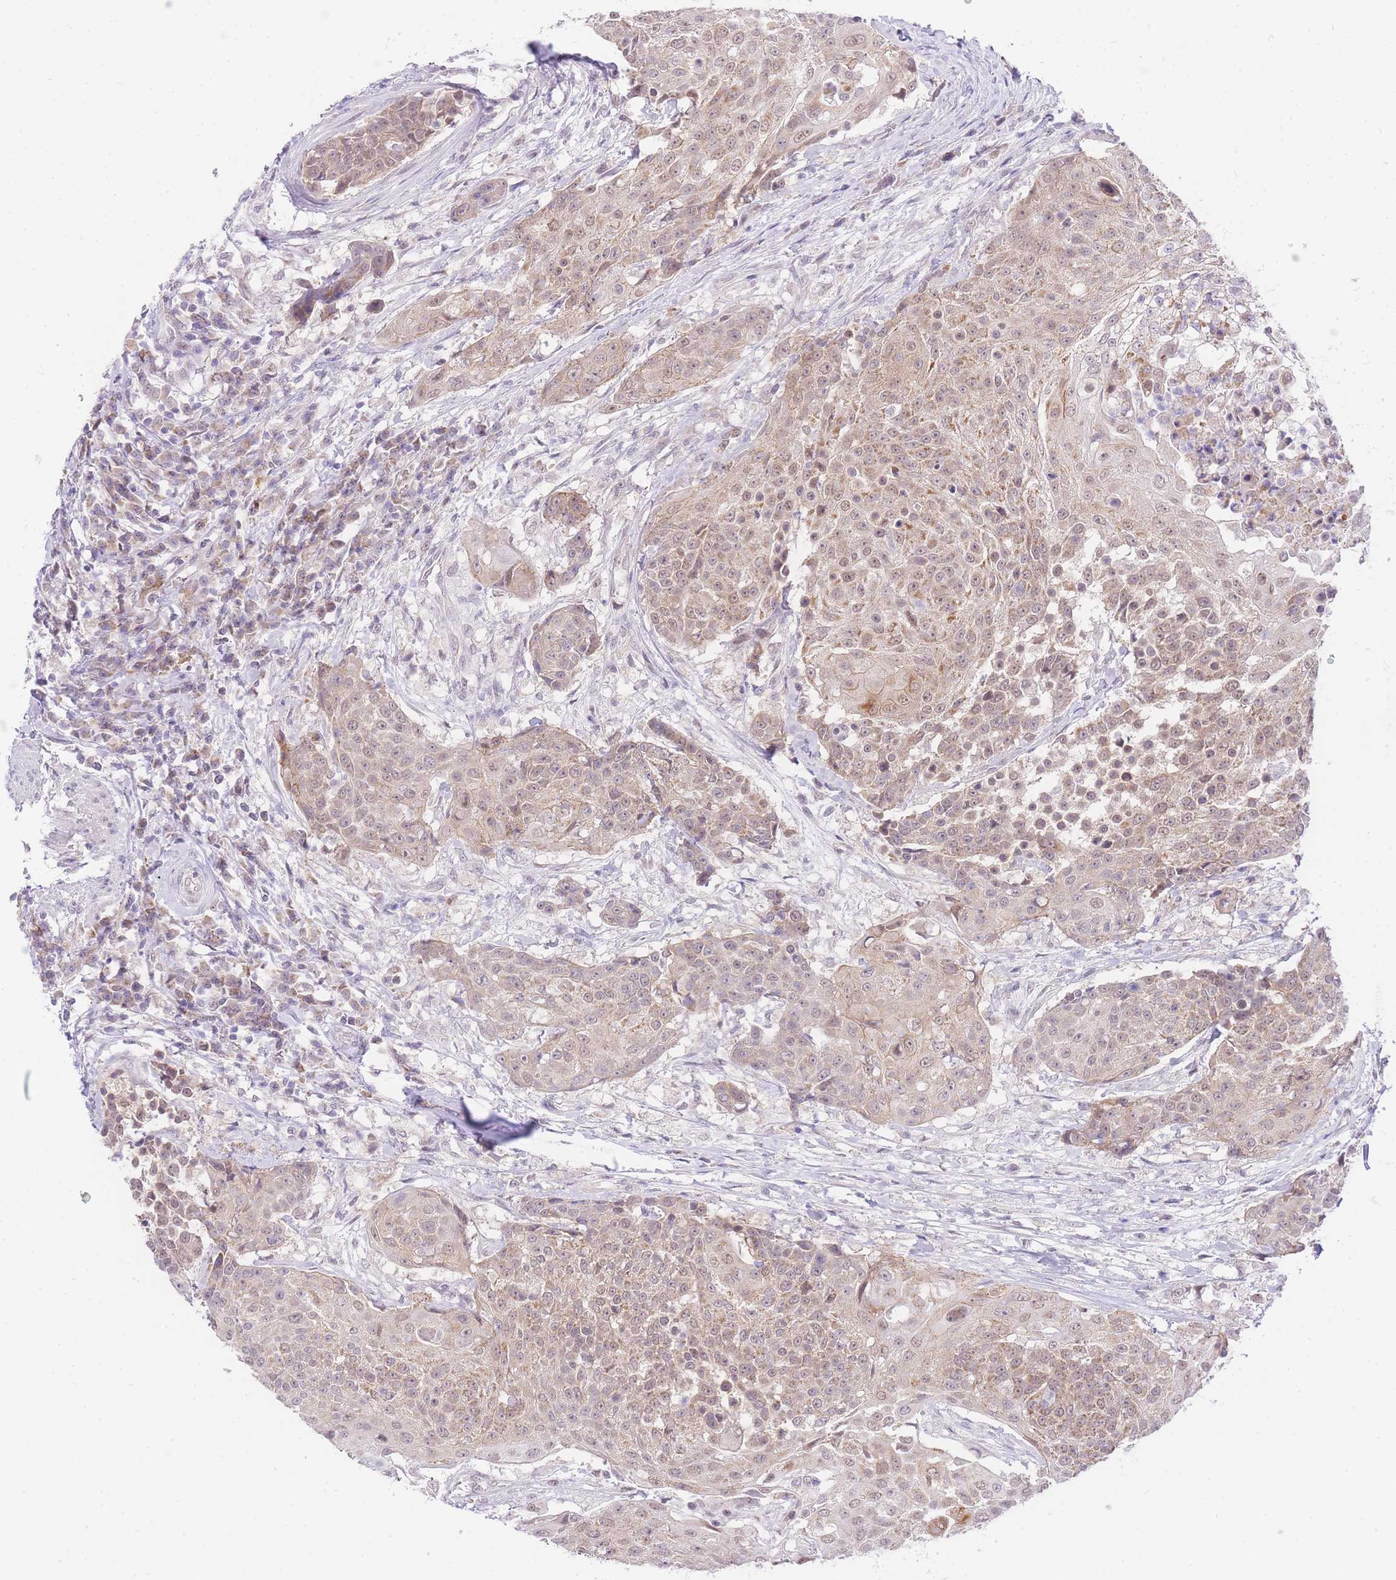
{"staining": {"intensity": "moderate", "quantity": ">75%", "location": "cytoplasmic/membranous,nuclear"}, "tissue": "urothelial cancer", "cell_type": "Tumor cells", "image_type": "cancer", "snomed": [{"axis": "morphology", "description": "Urothelial carcinoma, High grade"}, {"axis": "topography", "description": "Urinary bladder"}], "caption": "Immunohistochemical staining of urothelial carcinoma (high-grade) shows medium levels of moderate cytoplasmic/membranous and nuclear protein staining in approximately >75% of tumor cells.", "gene": "UBXN7", "patient": {"sex": "female", "age": 63}}